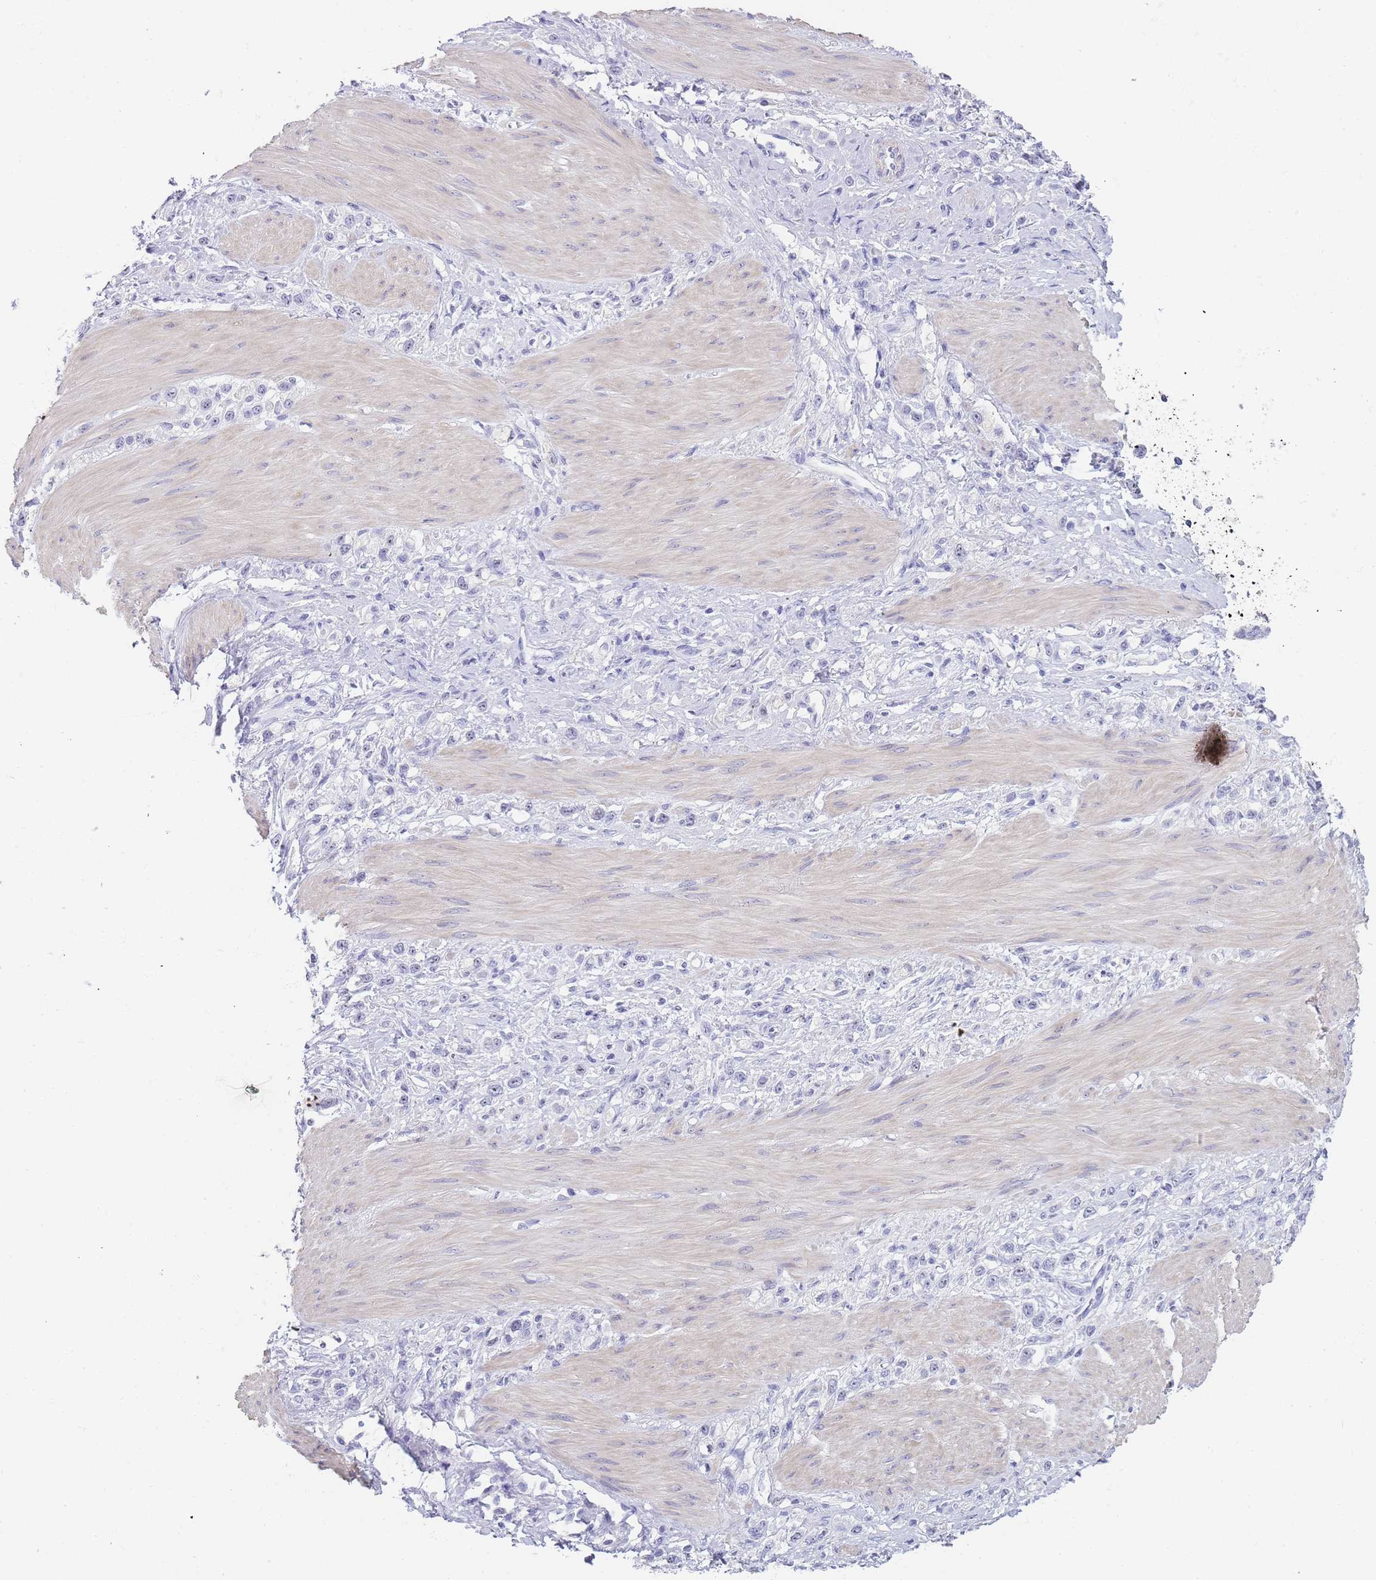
{"staining": {"intensity": "negative", "quantity": "none", "location": "none"}, "tissue": "stomach cancer", "cell_type": "Tumor cells", "image_type": "cancer", "snomed": [{"axis": "morphology", "description": "Adenocarcinoma, NOS"}, {"axis": "topography", "description": "Stomach"}], "caption": "Tumor cells show no significant staining in stomach cancer.", "gene": "NOP14", "patient": {"sex": "female", "age": 65}}